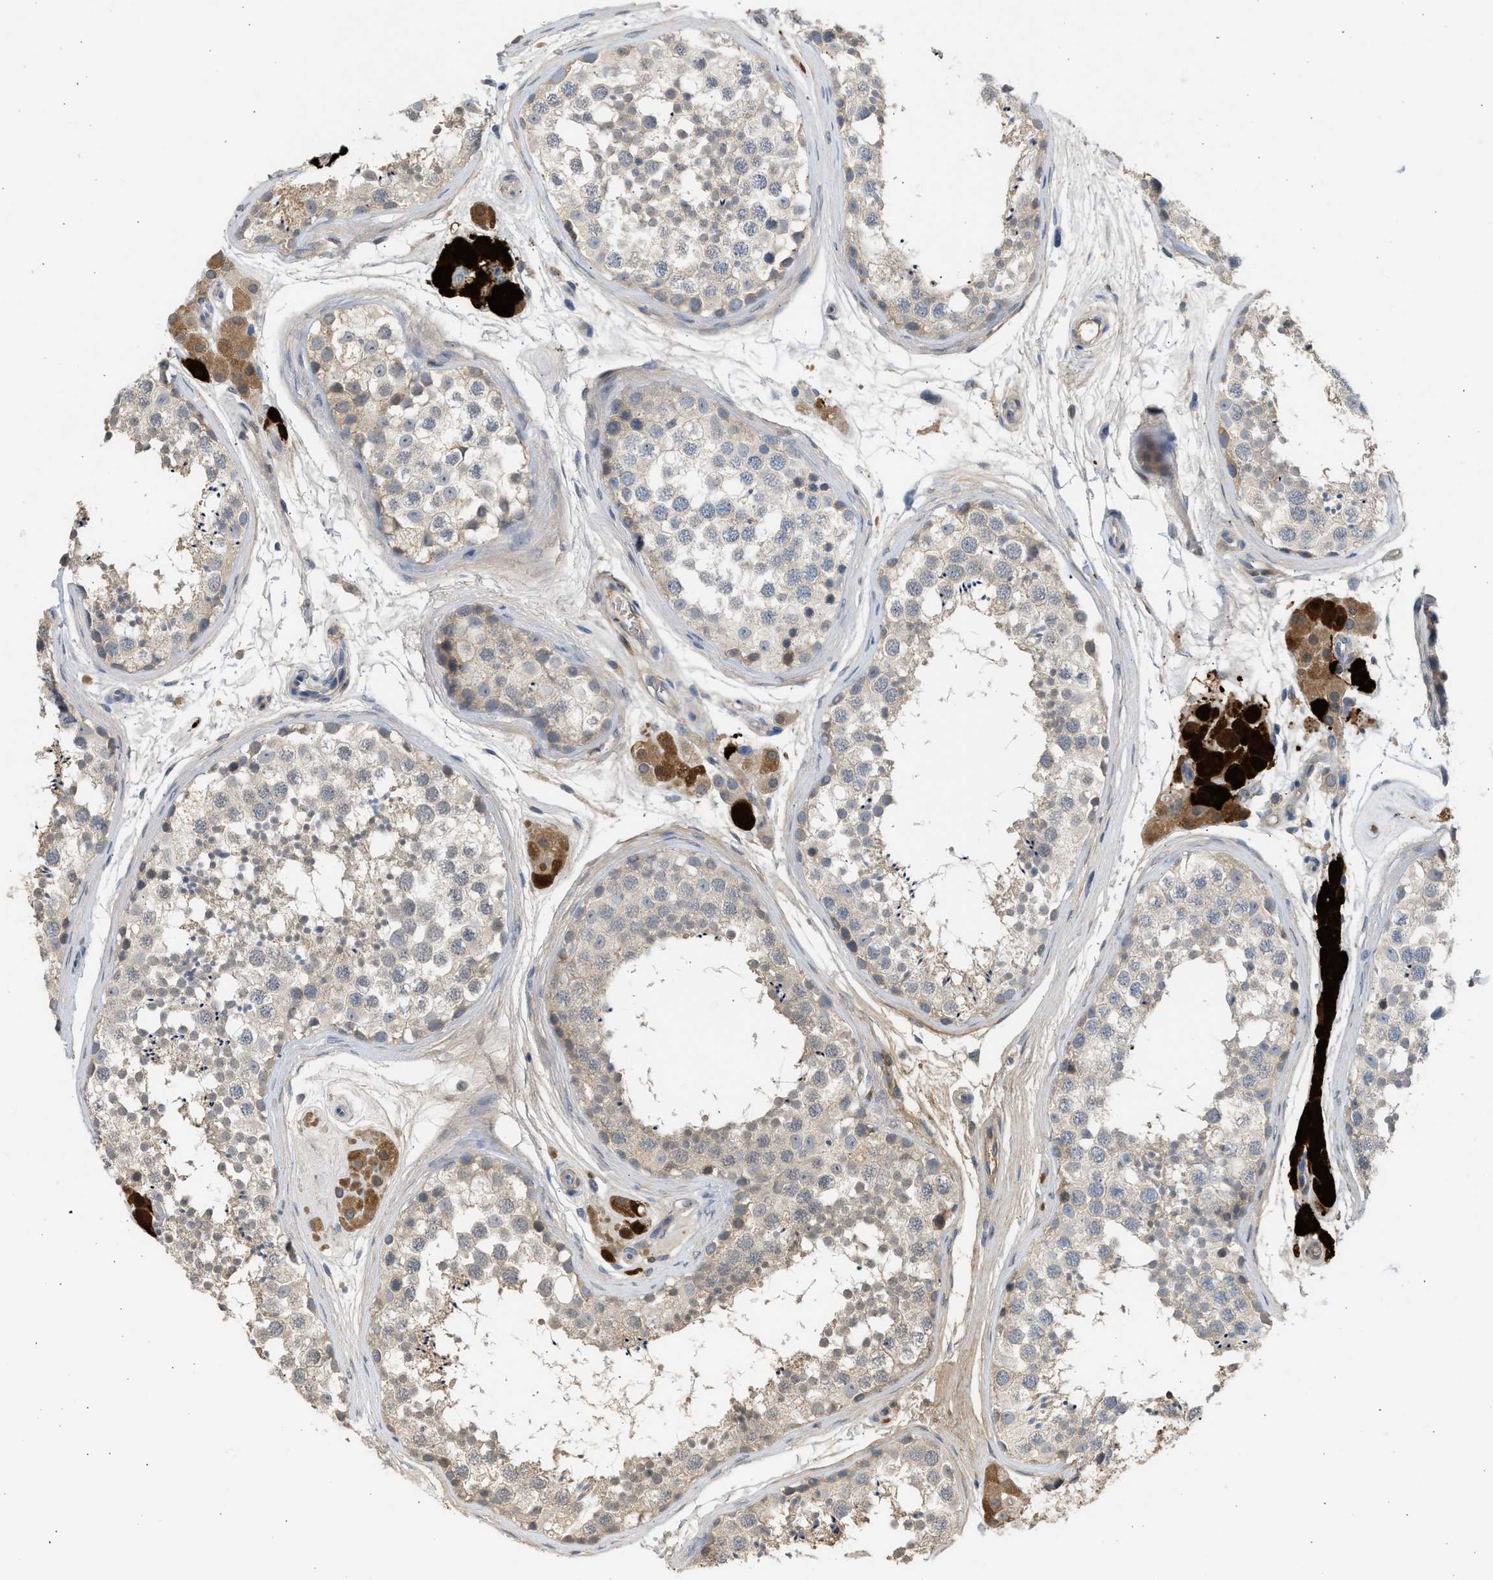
{"staining": {"intensity": "weak", "quantity": "25%-75%", "location": "cytoplasmic/membranous"}, "tissue": "testis", "cell_type": "Cells in seminiferous ducts", "image_type": "normal", "snomed": [{"axis": "morphology", "description": "Normal tissue, NOS"}, {"axis": "topography", "description": "Testis"}], "caption": "A high-resolution micrograph shows immunohistochemistry staining of benign testis, which demonstrates weak cytoplasmic/membranous staining in approximately 25%-75% of cells in seminiferous ducts.", "gene": "SULT2A1", "patient": {"sex": "male", "age": 56}}